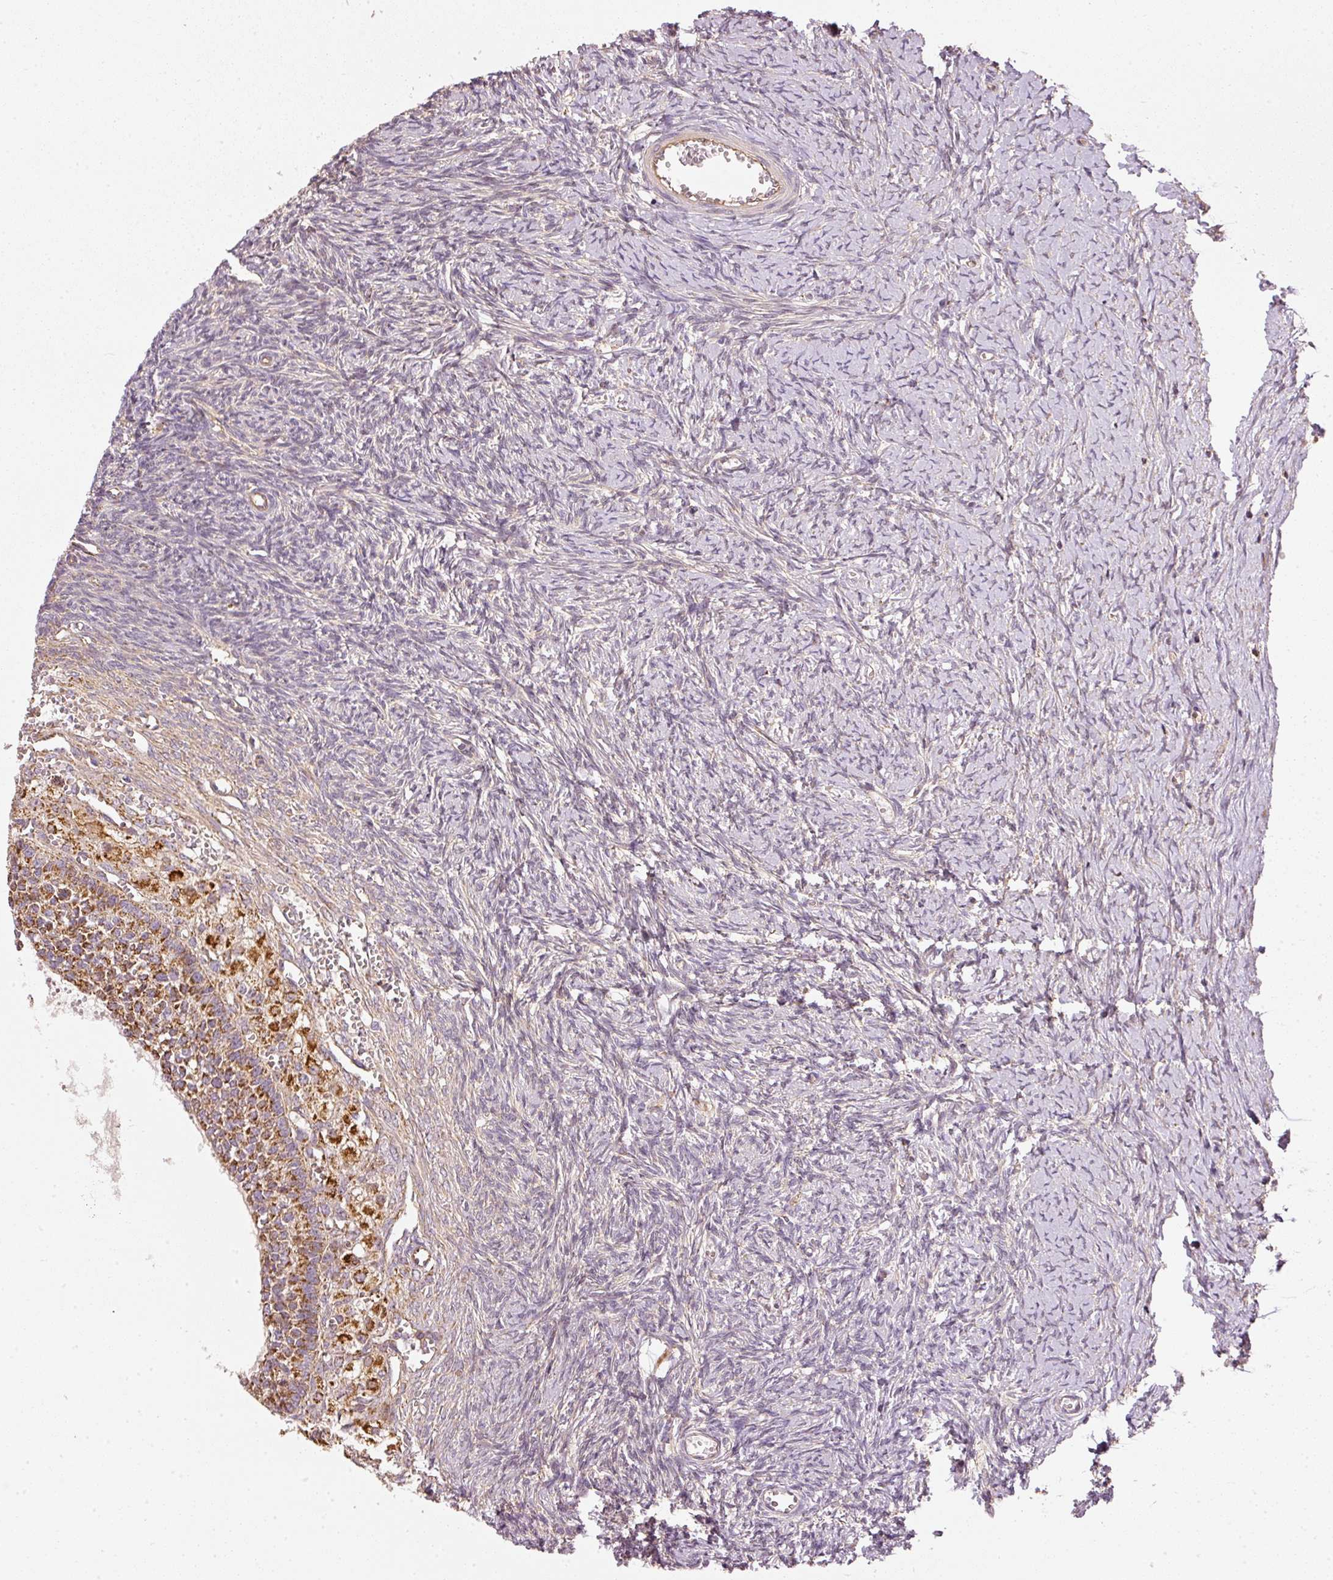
{"staining": {"intensity": "moderate", "quantity": ">75%", "location": "cytoplasmic/membranous"}, "tissue": "ovary", "cell_type": "Follicle cells", "image_type": "normal", "snomed": [{"axis": "morphology", "description": "Normal tissue, NOS"}, {"axis": "topography", "description": "Ovary"}], "caption": "Immunohistochemical staining of unremarkable ovary reveals moderate cytoplasmic/membranous protein positivity in approximately >75% of follicle cells.", "gene": "MTHFD1L", "patient": {"sex": "female", "age": 39}}